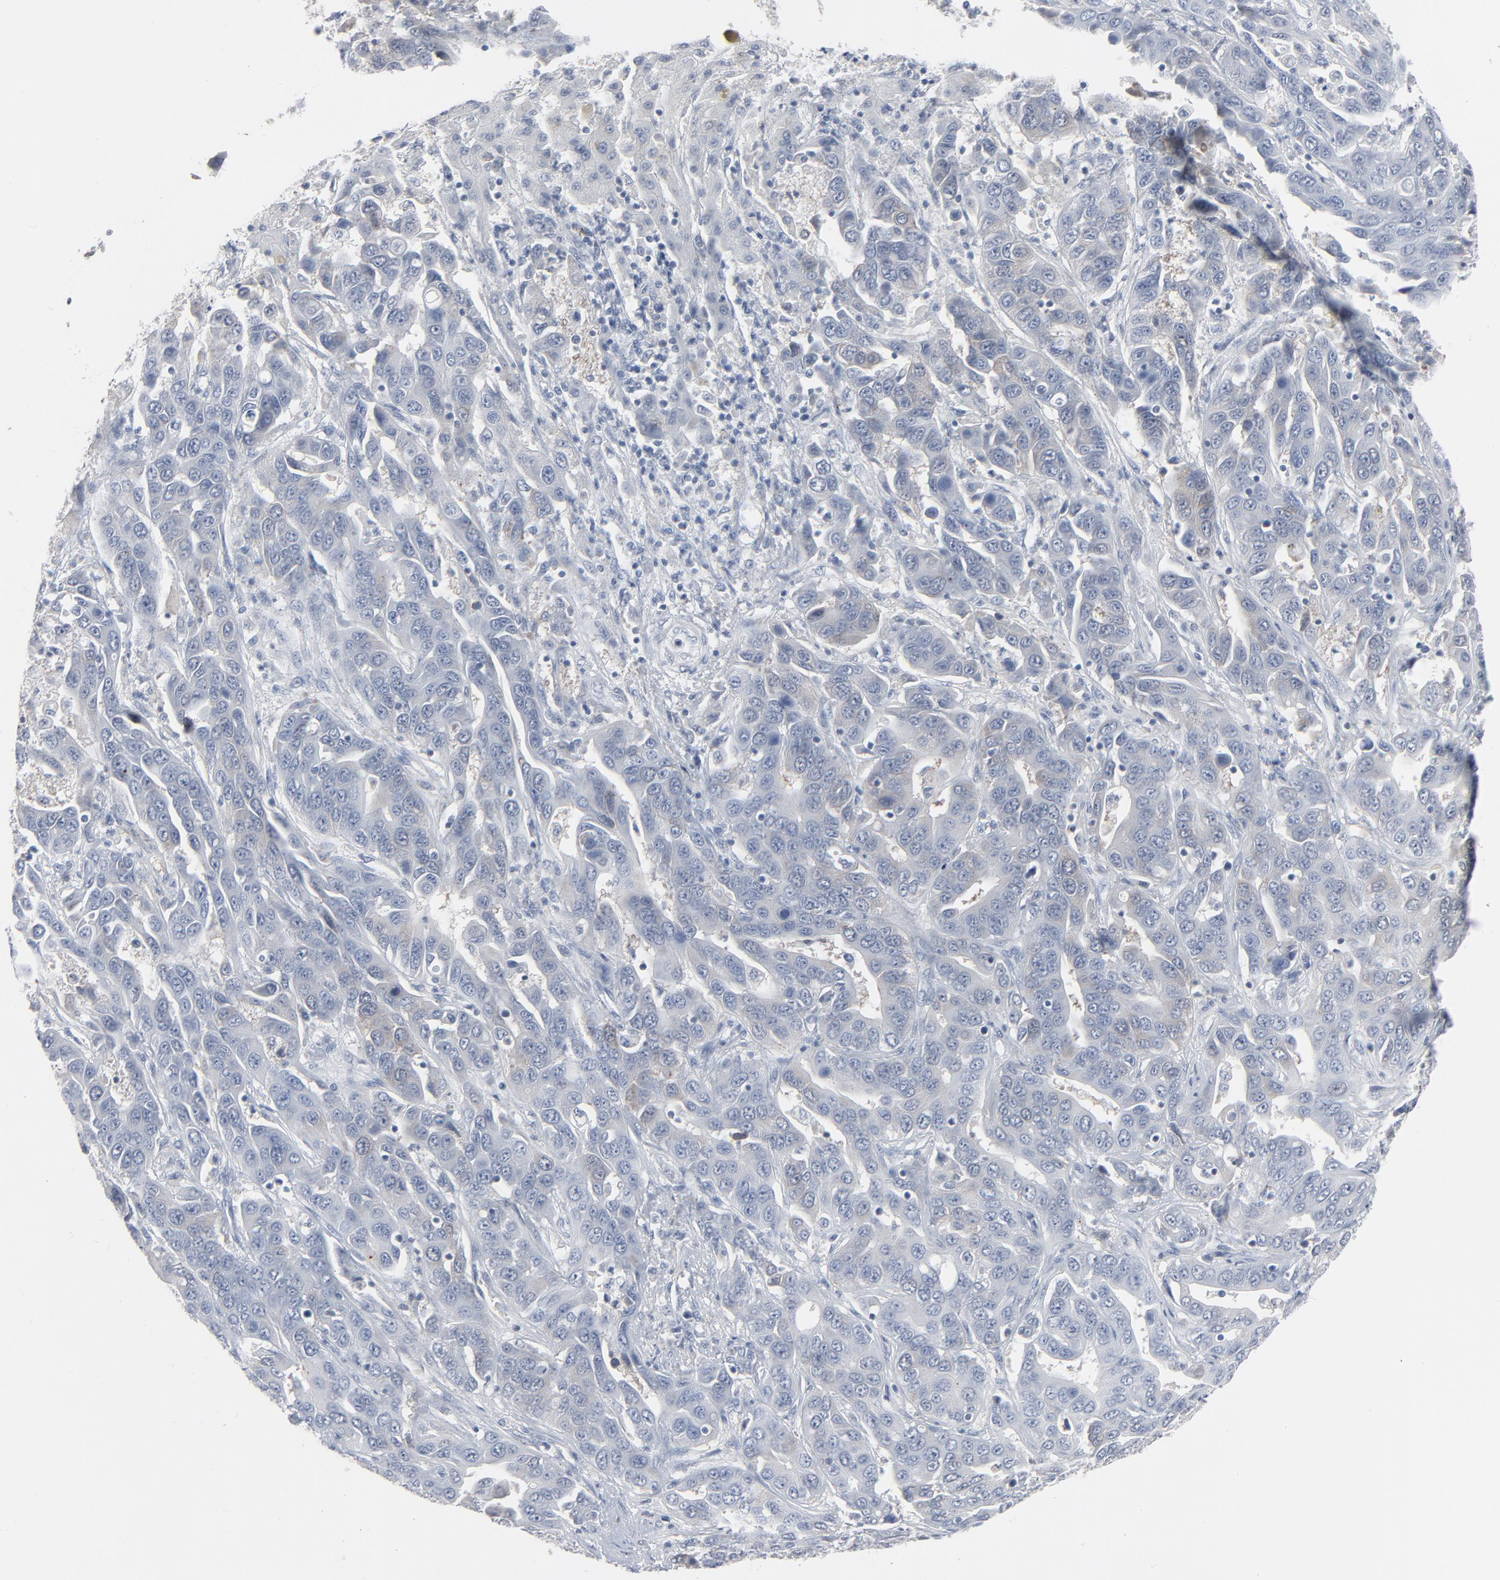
{"staining": {"intensity": "weak", "quantity": "<25%", "location": "cytoplasmic/membranous"}, "tissue": "liver cancer", "cell_type": "Tumor cells", "image_type": "cancer", "snomed": [{"axis": "morphology", "description": "Cholangiocarcinoma"}, {"axis": "topography", "description": "Liver"}], "caption": "This photomicrograph is of liver cancer (cholangiocarcinoma) stained with immunohistochemistry to label a protein in brown with the nuclei are counter-stained blue. There is no expression in tumor cells. The staining is performed using DAB brown chromogen with nuclei counter-stained in using hematoxylin.", "gene": "PHGDH", "patient": {"sex": "female", "age": 52}}